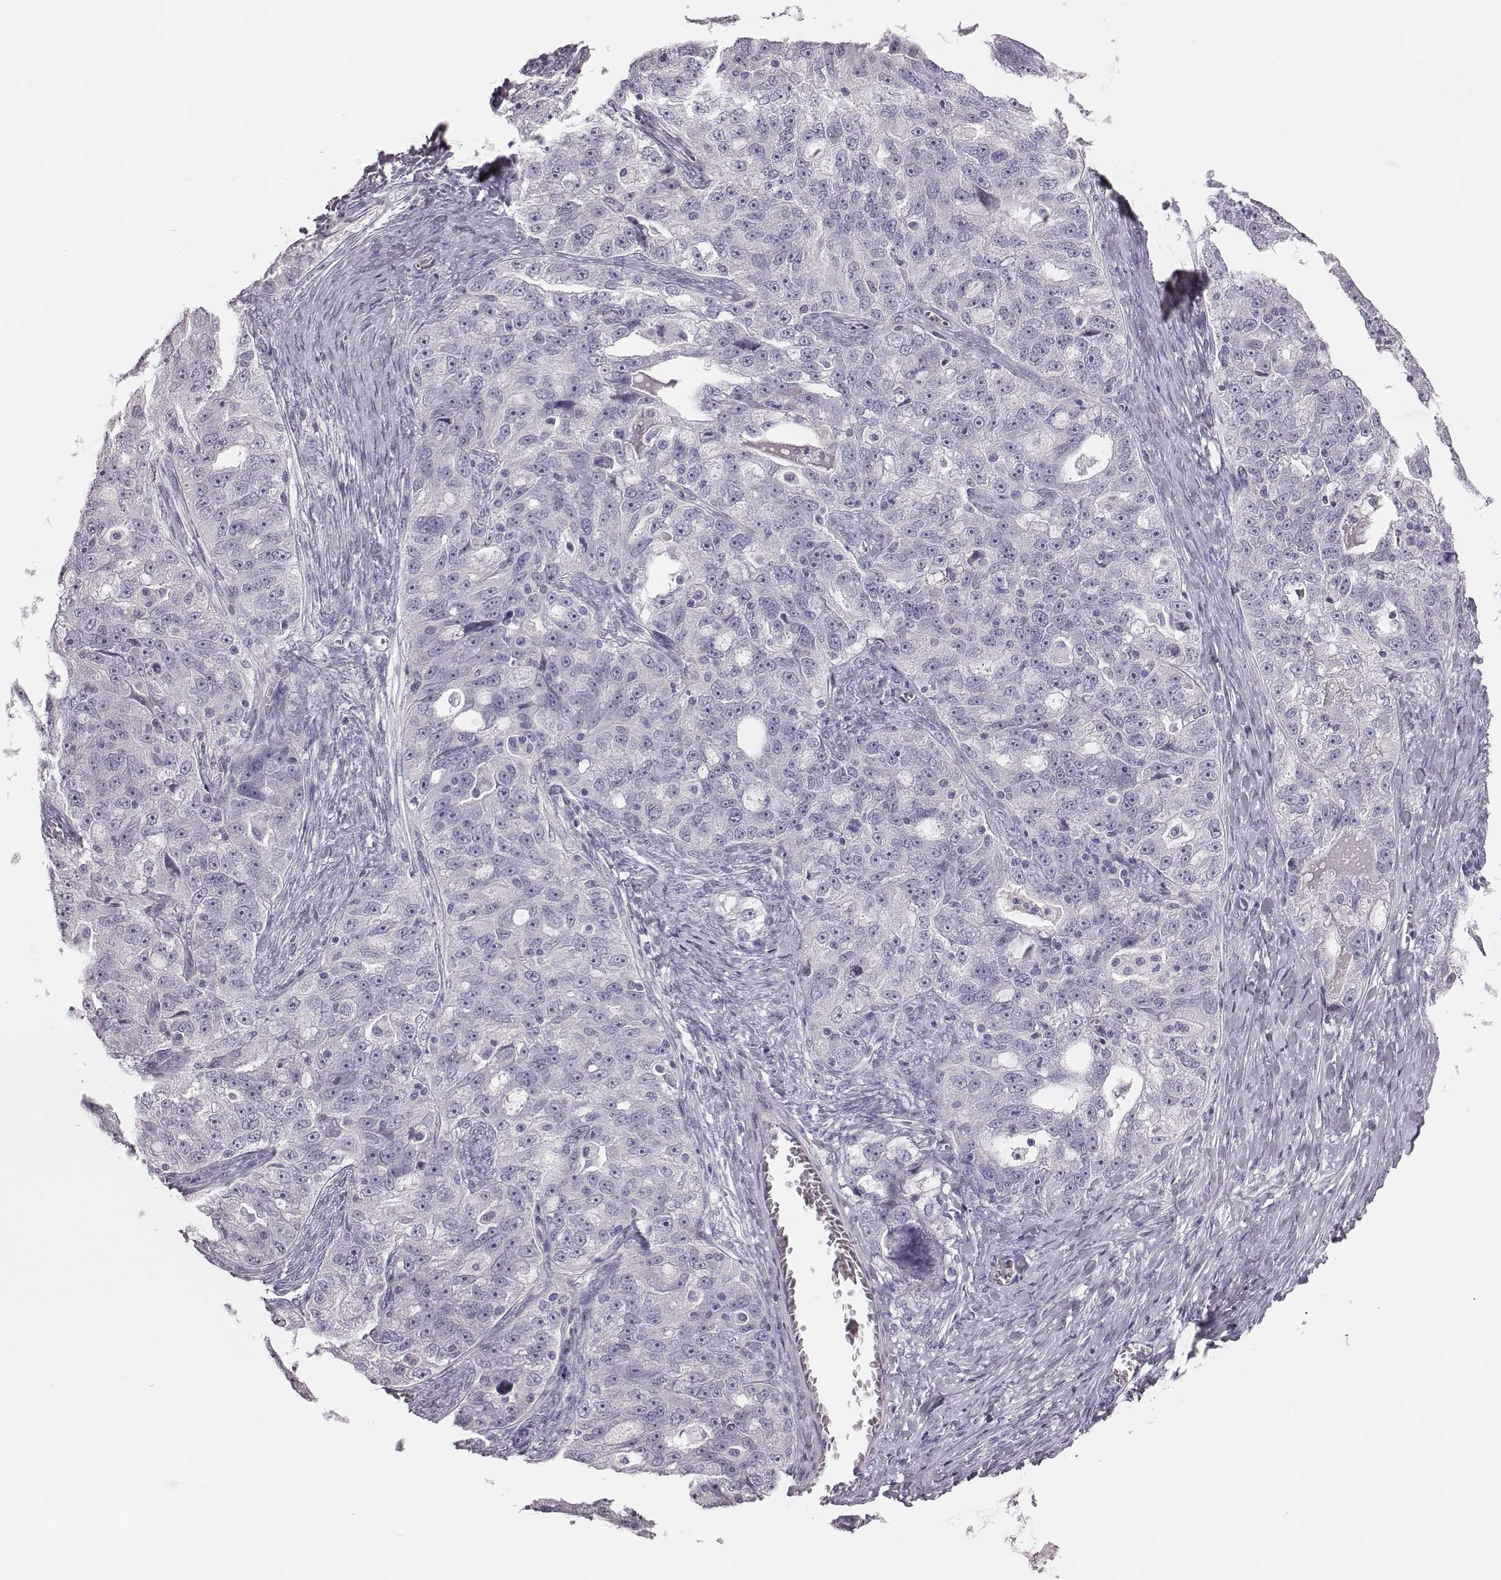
{"staining": {"intensity": "negative", "quantity": "none", "location": "none"}, "tissue": "ovarian cancer", "cell_type": "Tumor cells", "image_type": "cancer", "snomed": [{"axis": "morphology", "description": "Cystadenocarcinoma, serous, NOS"}, {"axis": "topography", "description": "Ovary"}], "caption": "This is an IHC image of human ovarian cancer. There is no positivity in tumor cells.", "gene": "CSH1", "patient": {"sex": "female", "age": 51}}